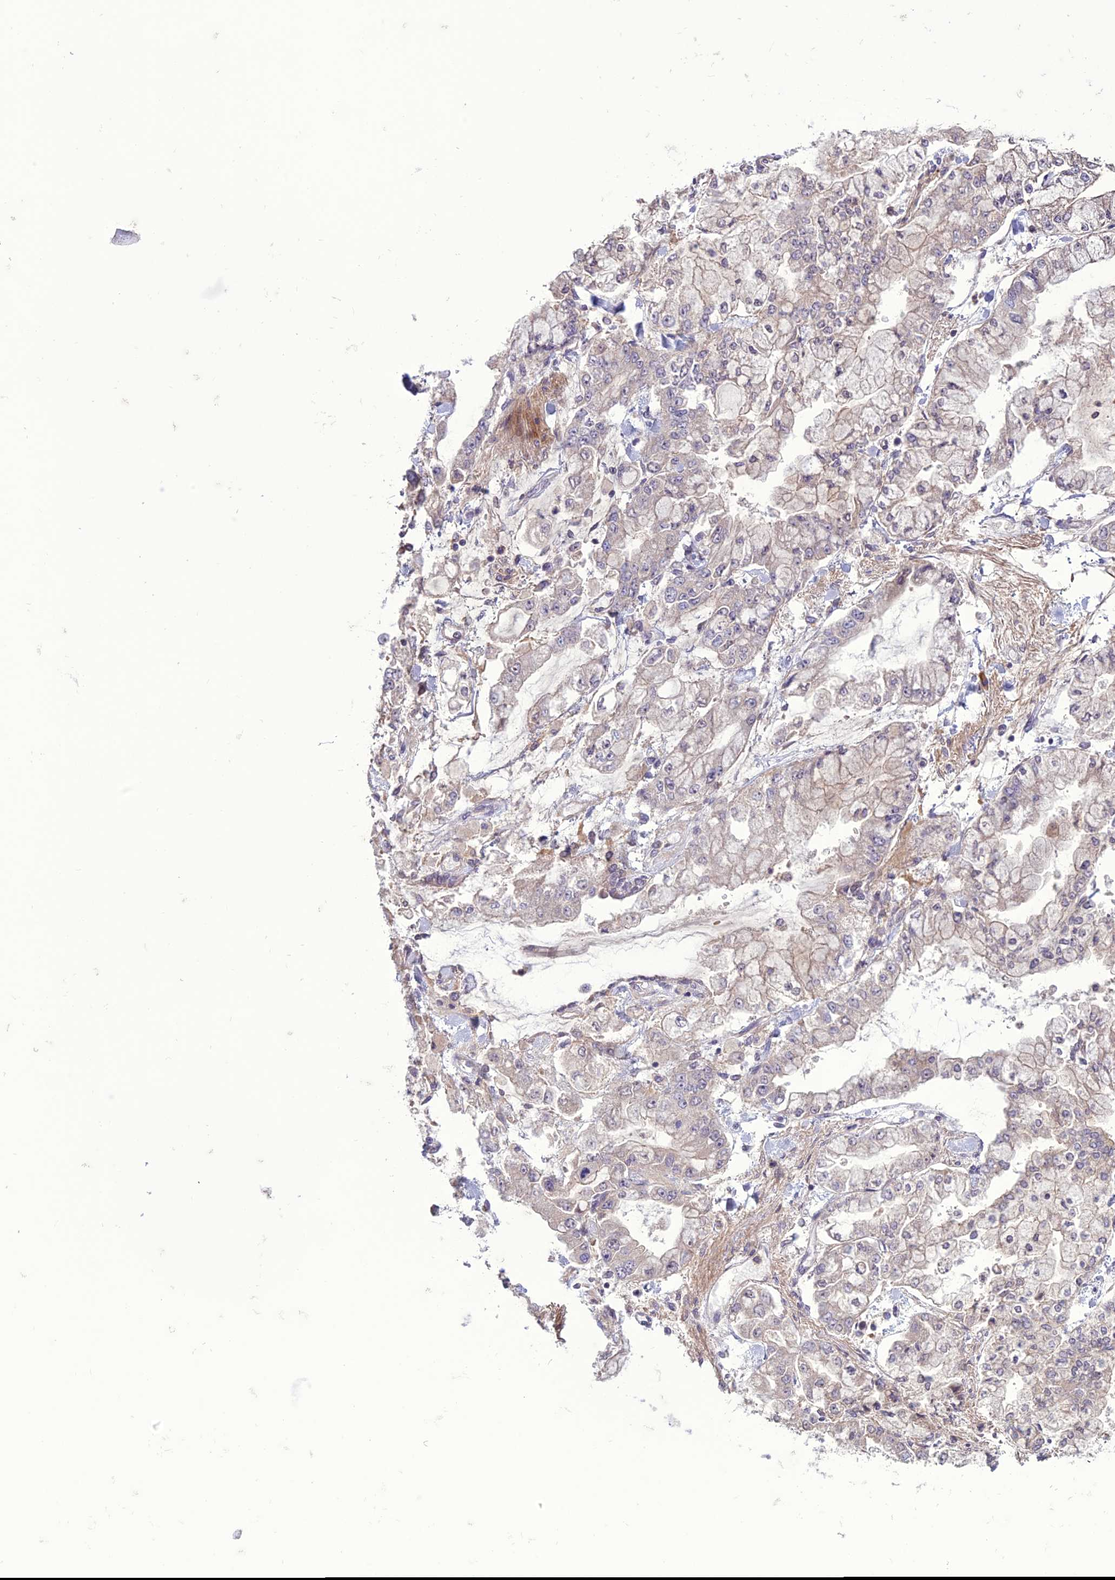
{"staining": {"intensity": "negative", "quantity": "none", "location": "none"}, "tissue": "stomach cancer", "cell_type": "Tumor cells", "image_type": "cancer", "snomed": [{"axis": "morphology", "description": "Normal tissue, NOS"}, {"axis": "morphology", "description": "Adenocarcinoma, NOS"}, {"axis": "topography", "description": "Stomach, upper"}, {"axis": "topography", "description": "Stomach"}], "caption": "Immunohistochemistry (IHC) image of neoplastic tissue: adenocarcinoma (stomach) stained with DAB (3,3'-diaminobenzidine) demonstrates no significant protein expression in tumor cells.", "gene": "C2orf76", "patient": {"sex": "male", "age": 76}}